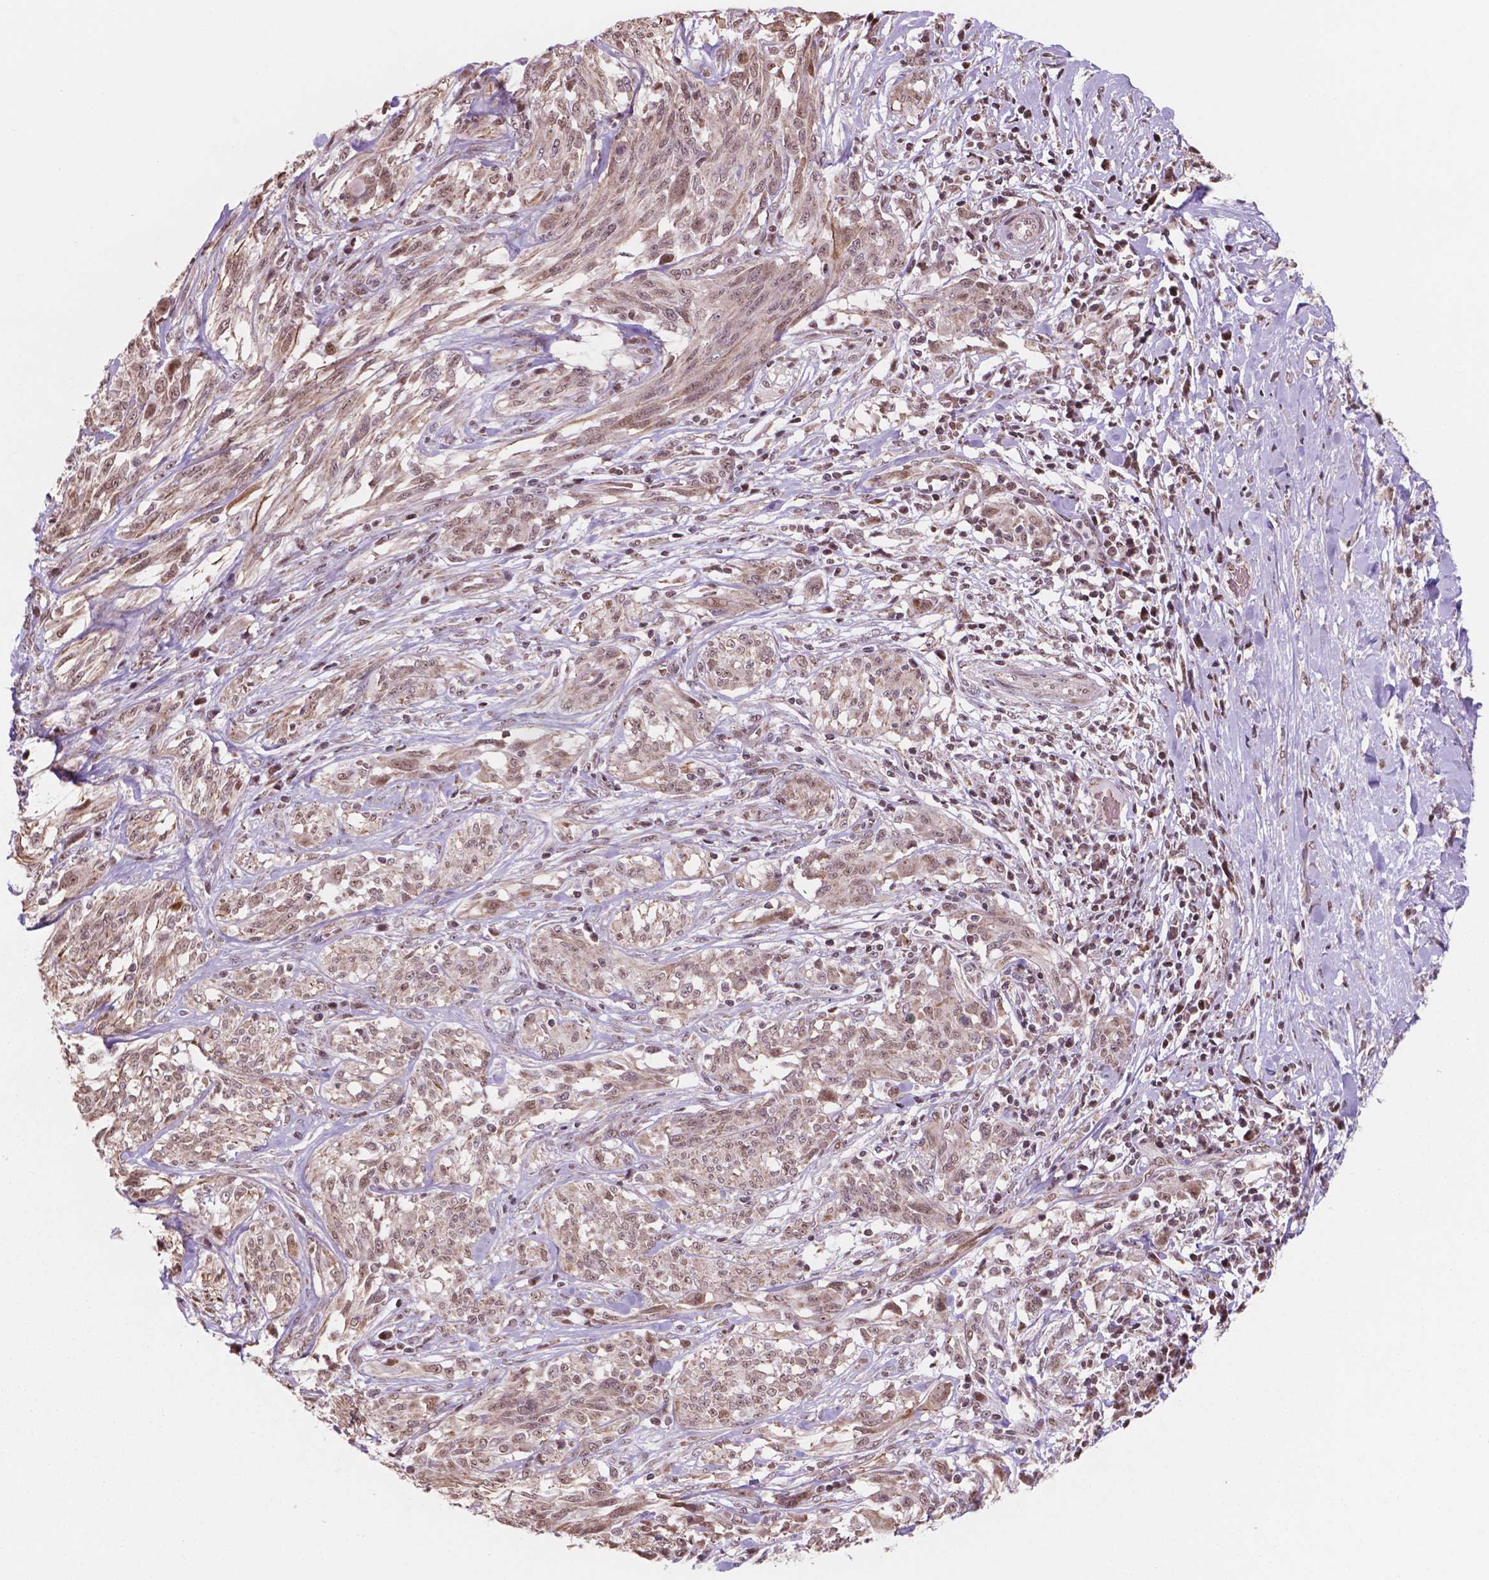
{"staining": {"intensity": "moderate", "quantity": ">75%", "location": "cytoplasmic/membranous,nuclear"}, "tissue": "melanoma", "cell_type": "Tumor cells", "image_type": "cancer", "snomed": [{"axis": "morphology", "description": "Malignant melanoma, NOS"}, {"axis": "topography", "description": "Skin"}], "caption": "This is an image of immunohistochemistry (IHC) staining of melanoma, which shows moderate positivity in the cytoplasmic/membranous and nuclear of tumor cells.", "gene": "NDUFA10", "patient": {"sex": "female", "age": 91}}